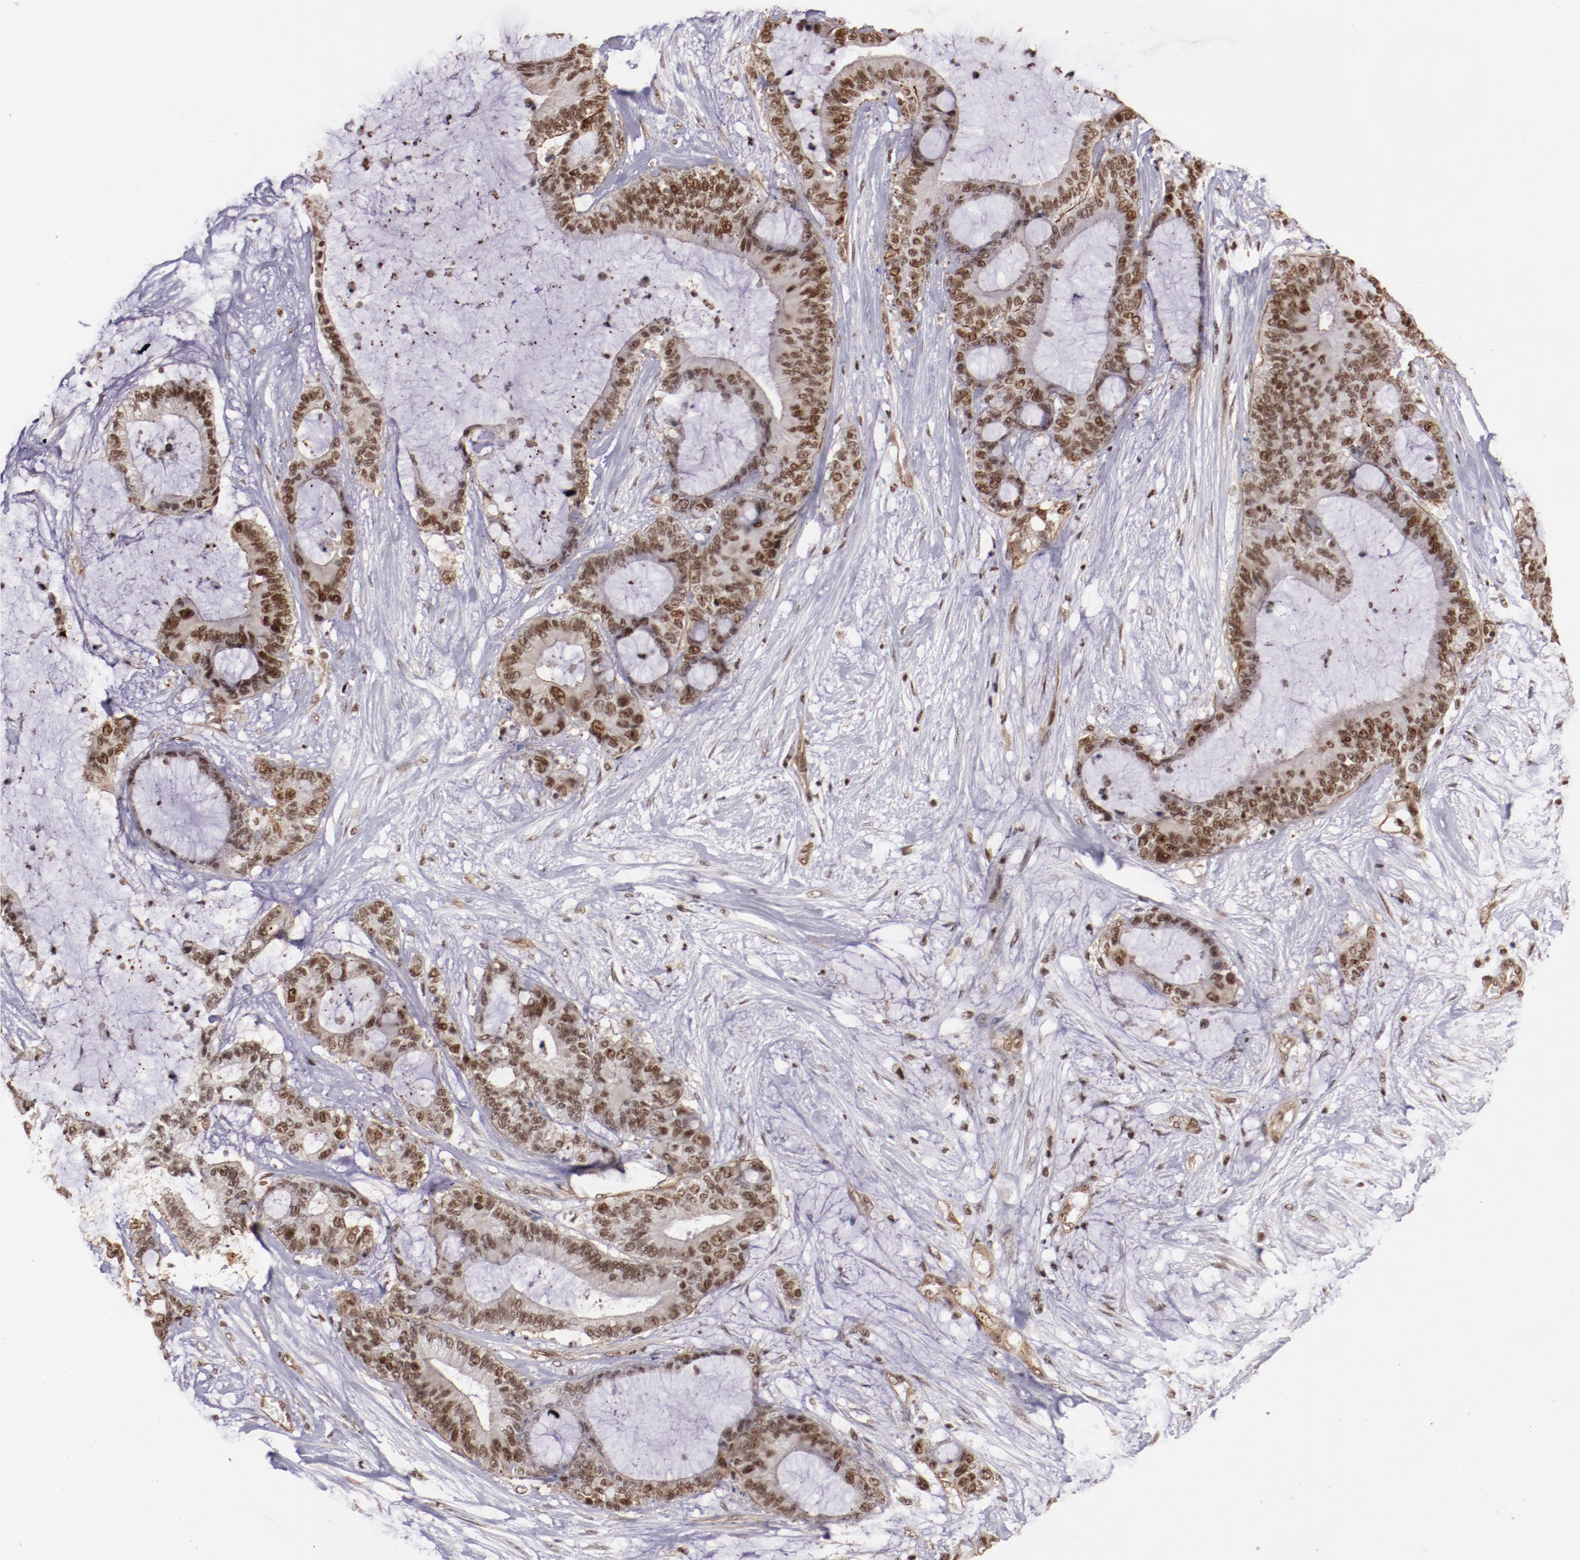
{"staining": {"intensity": "moderate", "quantity": ">75%", "location": "nuclear"}, "tissue": "liver cancer", "cell_type": "Tumor cells", "image_type": "cancer", "snomed": [{"axis": "morphology", "description": "Cholangiocarcinoma"}, {"axis": "topography", "description": "Liver"}], "caption": "Liver cholangiocarcinoma stained with DAB (3,3'-diaminobenzidine) immunohistochemistry reveals medium levels of moderate nuclear staining in about >75% of tumor cells.", "gene": "STAG2", "patient": {"sex": "female", "age": 73}}